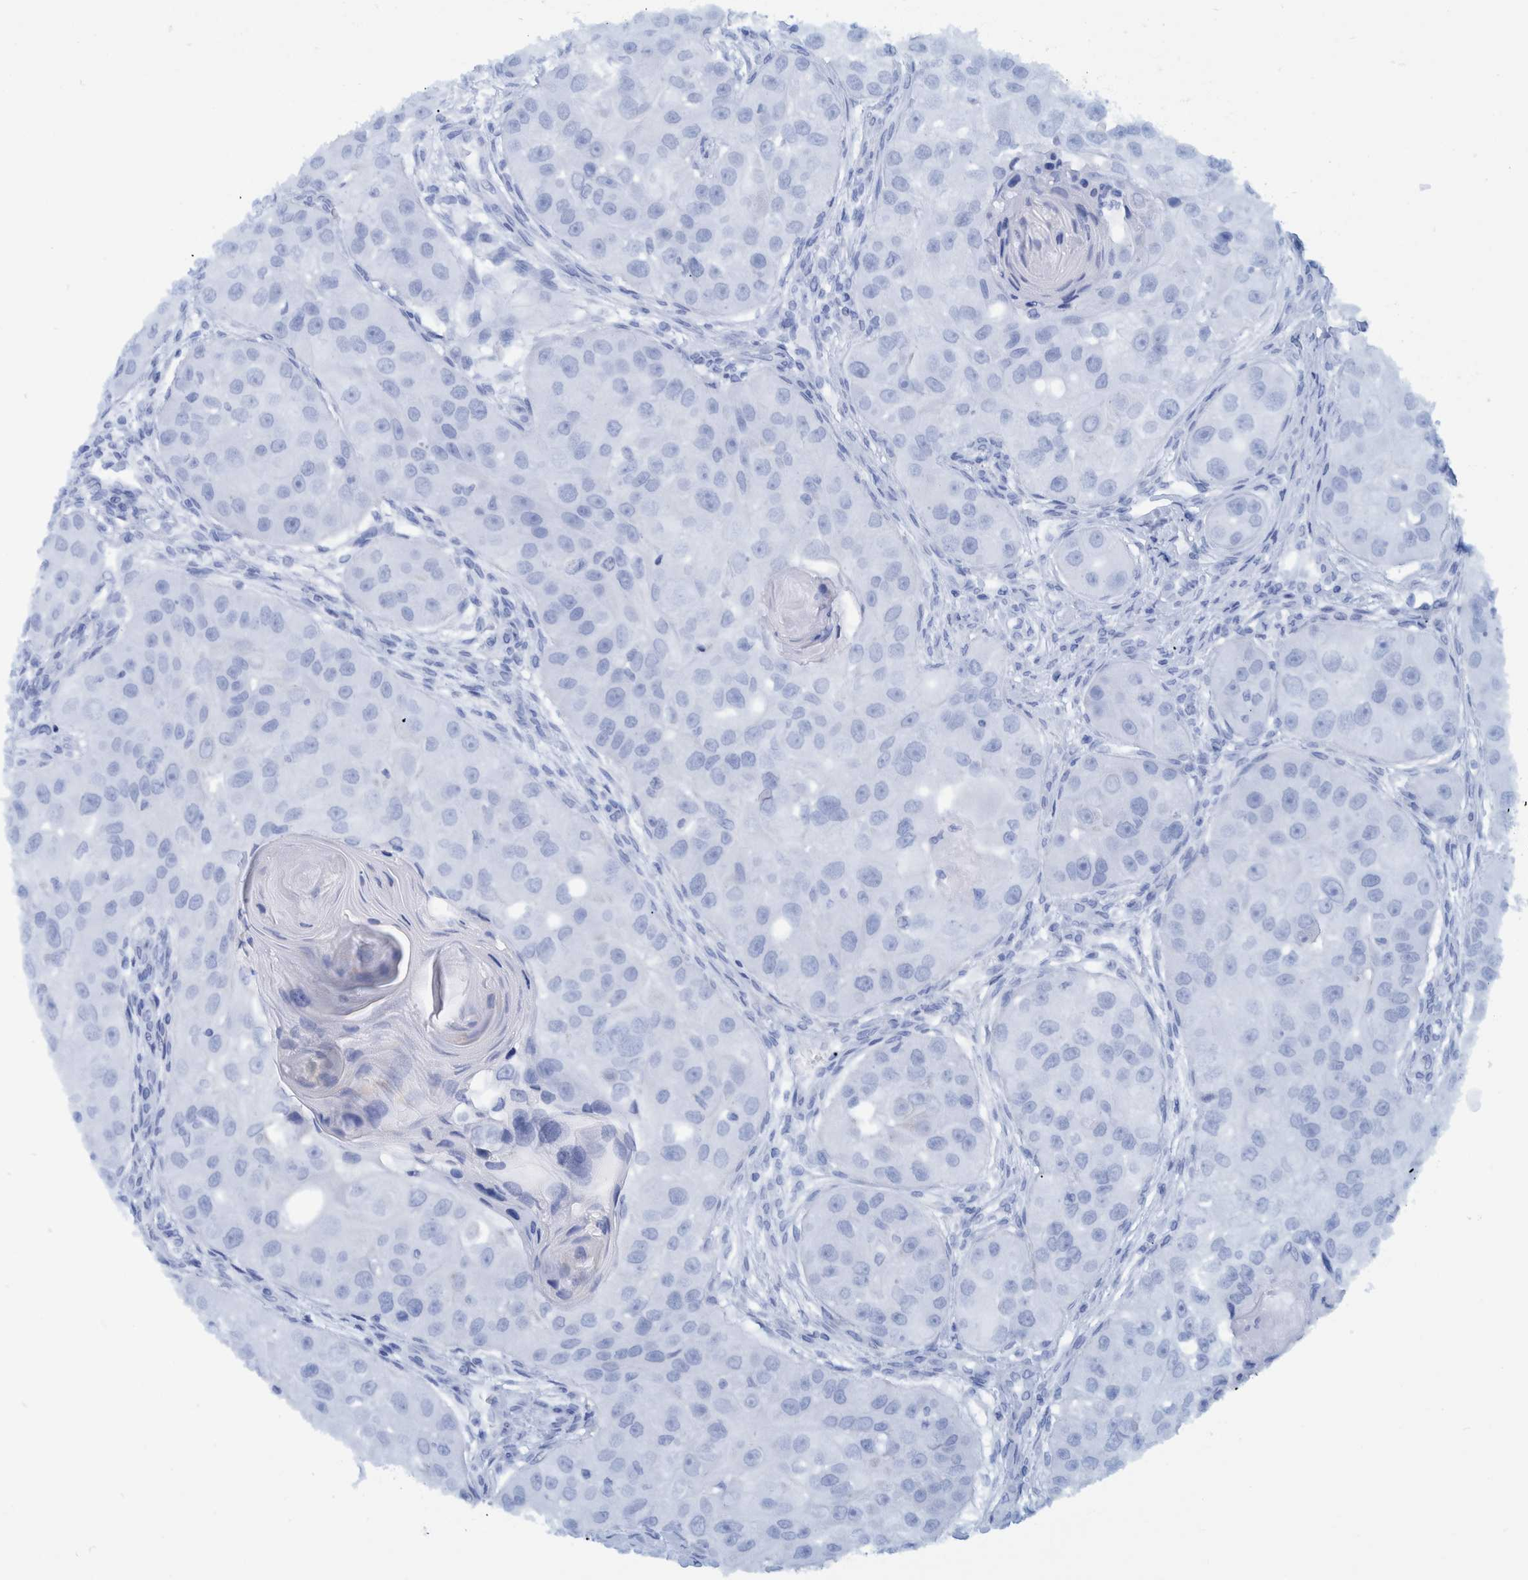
{"staining": {"intensity": "negative", "quantity": "none", "location": "none"}, "tissue": "head and neck cancer", "cell_type": "Tumor cells", "image_type": "cancer", "snomed": [{"axis": "morphology", "description": "Normal tissue, NOS"}, {"axis": "morphology", "description": "Squamous cell carcinoma, NOS"}, {"axis": "topography", "description": "Skeletal muscle"}, {"axis": "topography", "description": "Head-Neck"}], "caption": "Tumor cells are negative for brown protein staining in head and neck cancer (squamous cell carcinoma). The staining was performed using DAB to visualize the protein expression in brown, while the nuclei were stained in blue with hematoxylin (Magnification: 20x).", "gene": "BZW2", "patient": {"sex": "male", "age": 51}}